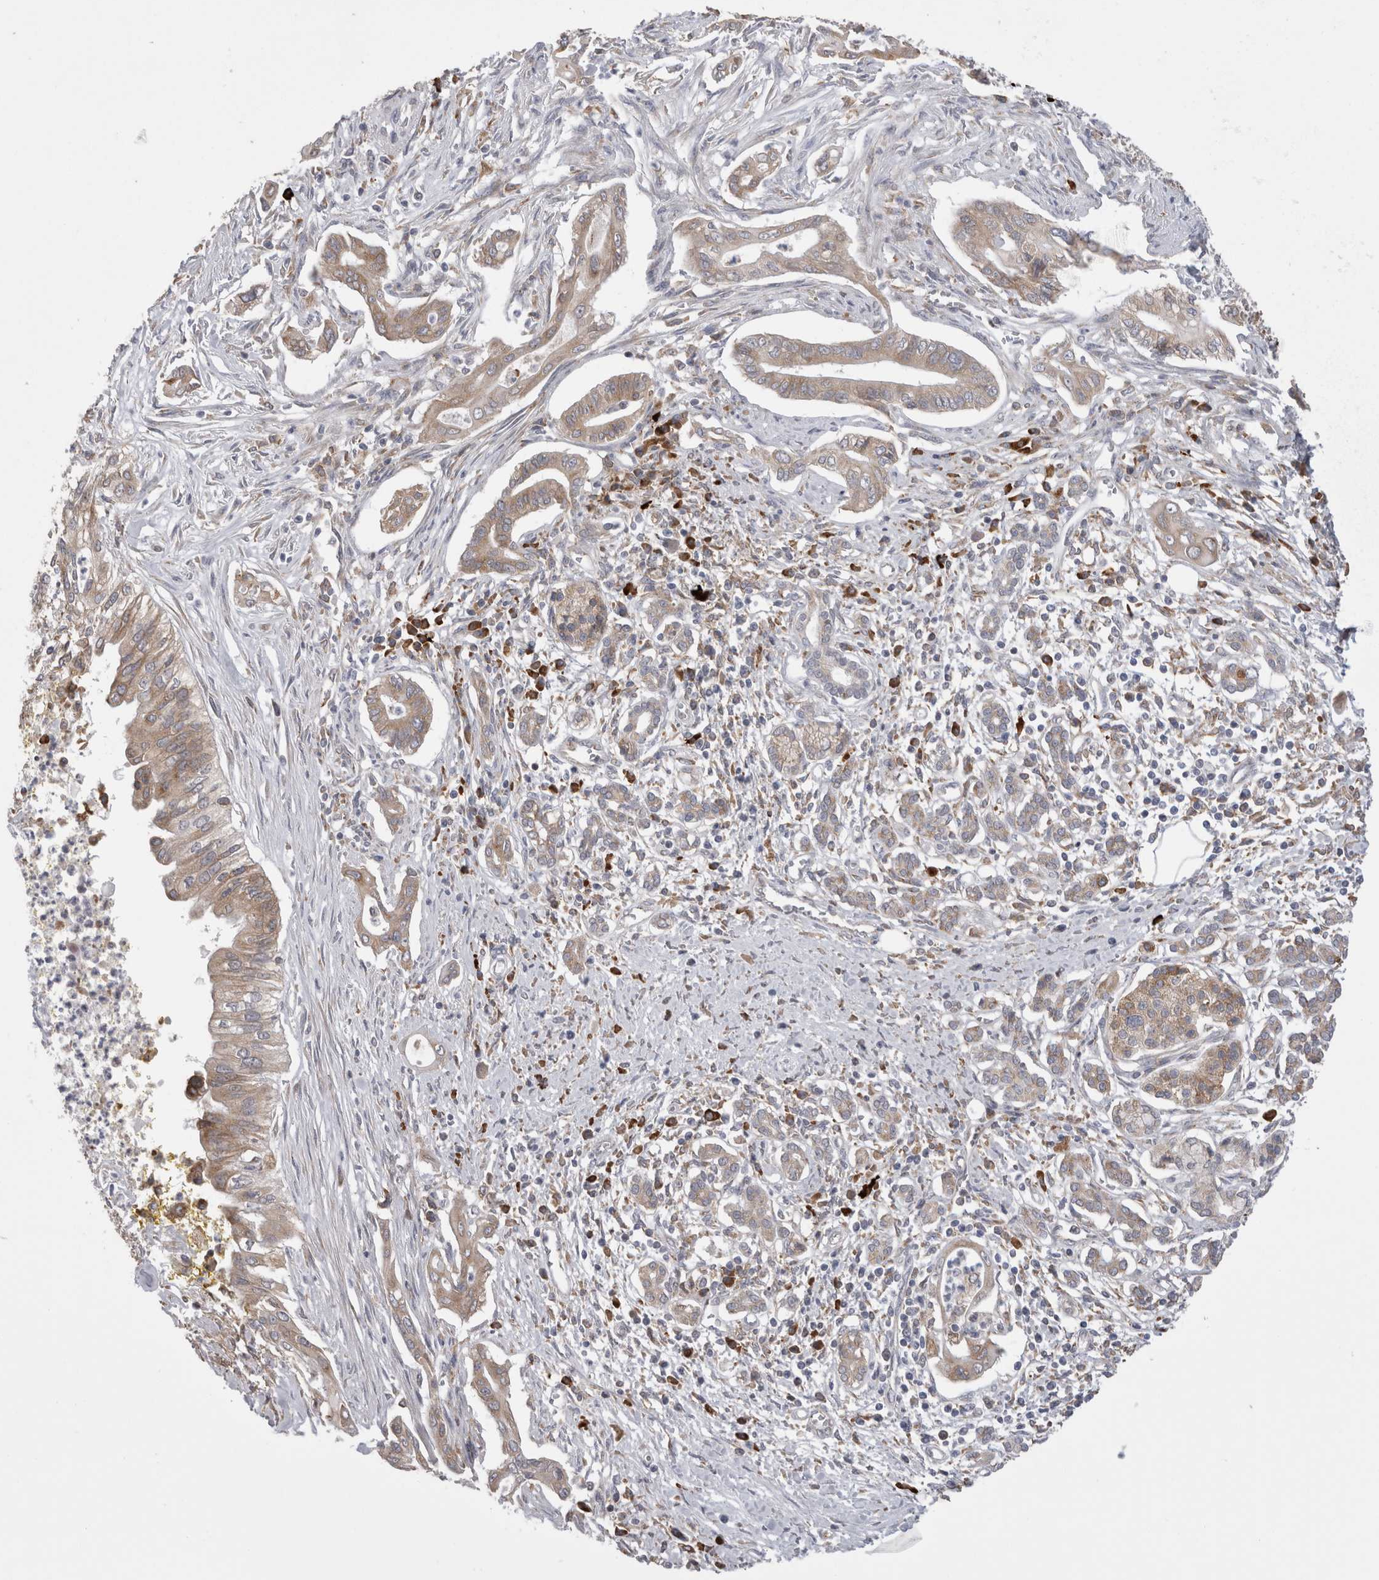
{"staining": {"intensity": "weak", "quantity": ">75%", "location": "cytoplasmic/membranous"}, "tissue": "pancreatic cancer", "cell_type": "Tumor cells", "image_type": "cancer", "snomed": [{"axis": "morphology", "description": "Adenocarcinoma, NOS"}, {"axis": "topography", "description": "Pancreas"}], "caption": "Immunohistochemical staining of pancreatic cancer (adenocarcinoma) demonstrates weak cytoplasmic/membranous protein staining in about >75% of tumor cells.", "gene": "ZNF341", "patient": {"sex": "male", "age": 58}}